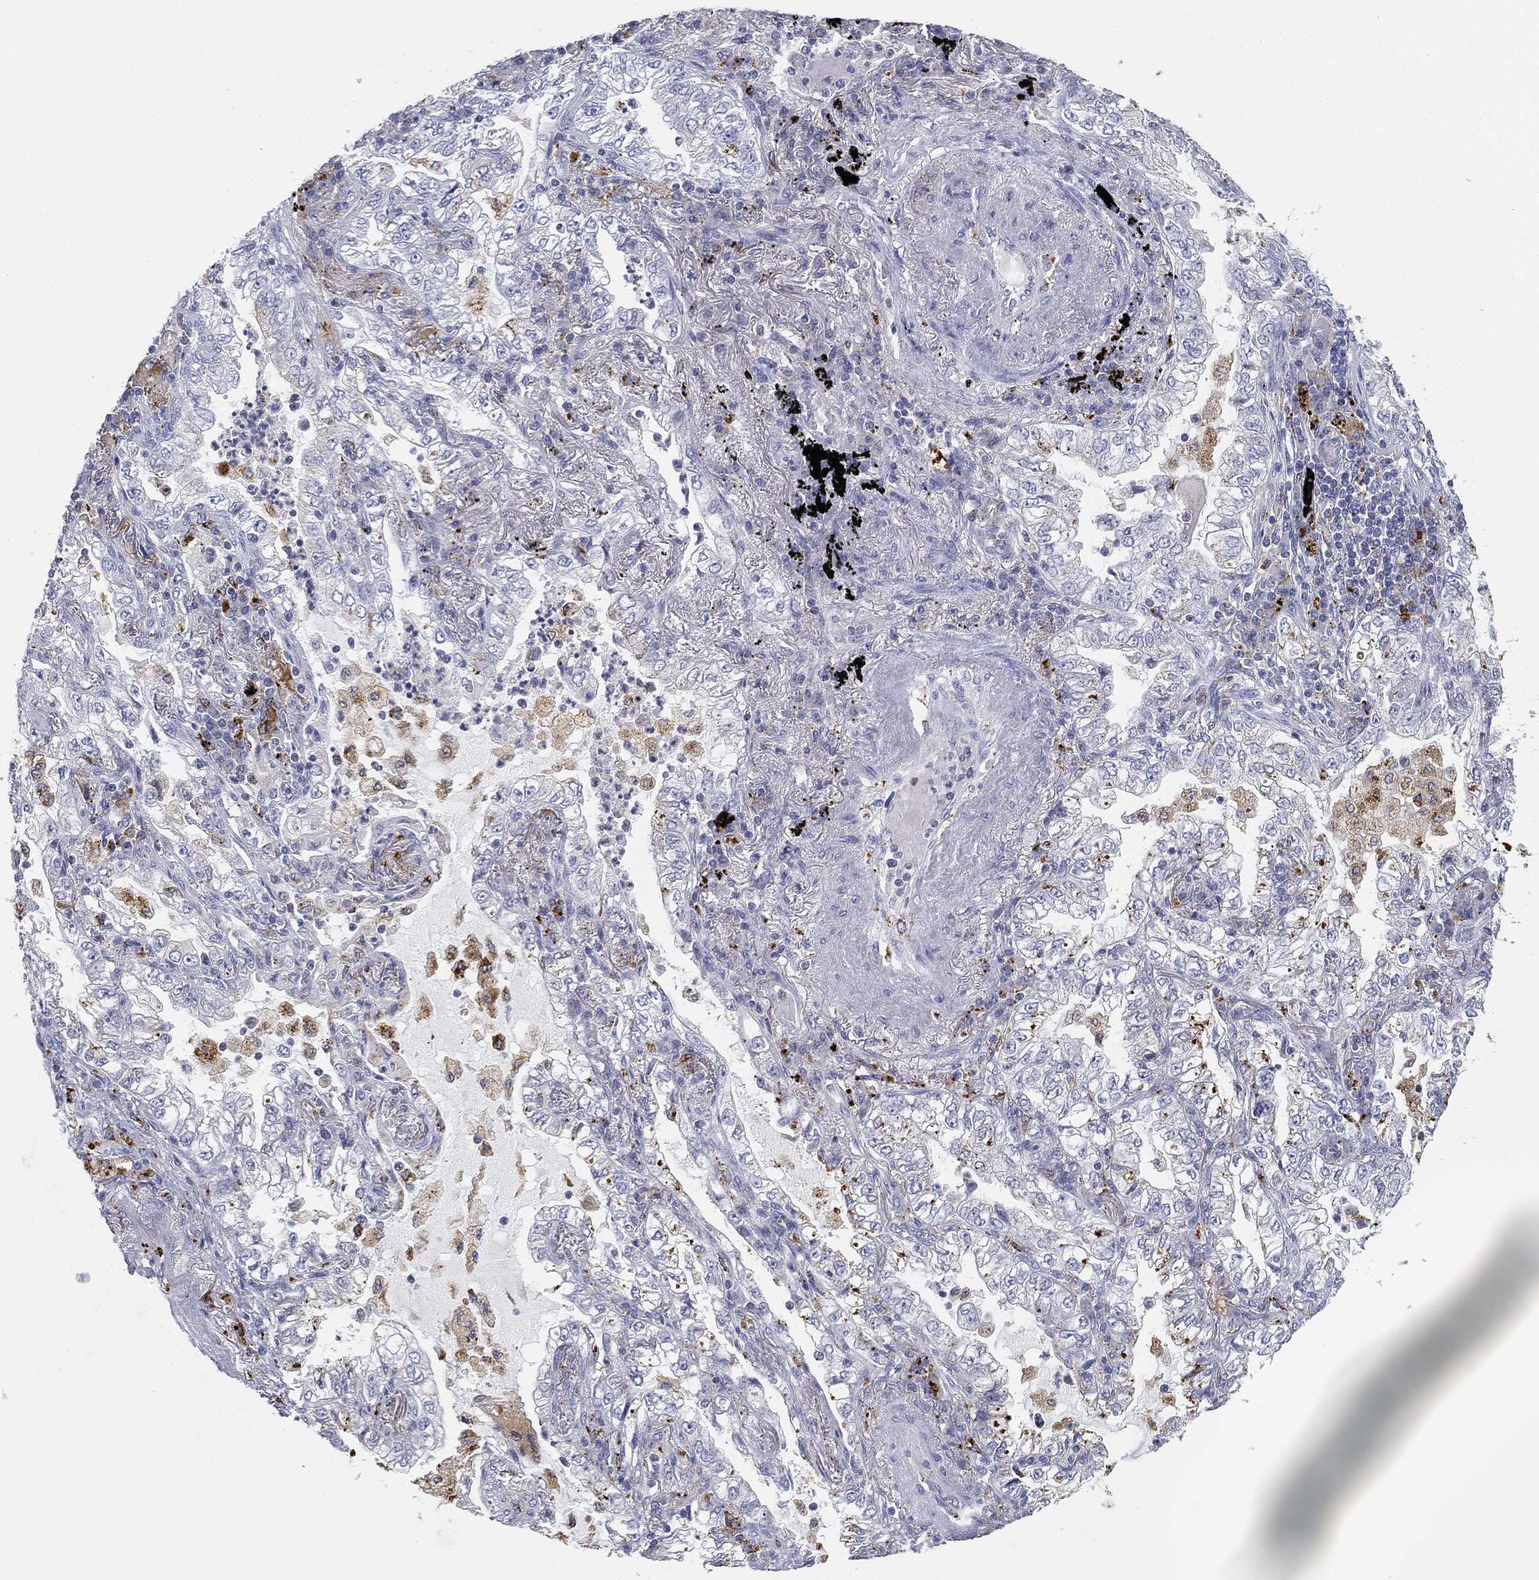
{"staining": {"intensity": "negative", "quantity": "none", "location": "none"}, "tissue": "lung cancer", "cell_type": "Tumor cells", "image_type": "cancer", "snomed": [{"axis": "morphology", "description": "Adenocarcinoma, NOS"}, {"axis": "topography", "description": "Lung"}], "caption": "An IHC histopathology image of adenocarcinoma (lung) is shown. There is no staining in tumor cells of adenocarcinoma (lung).", "gene": "NPC2", "patient": {"sex": "female", "age": 73}}